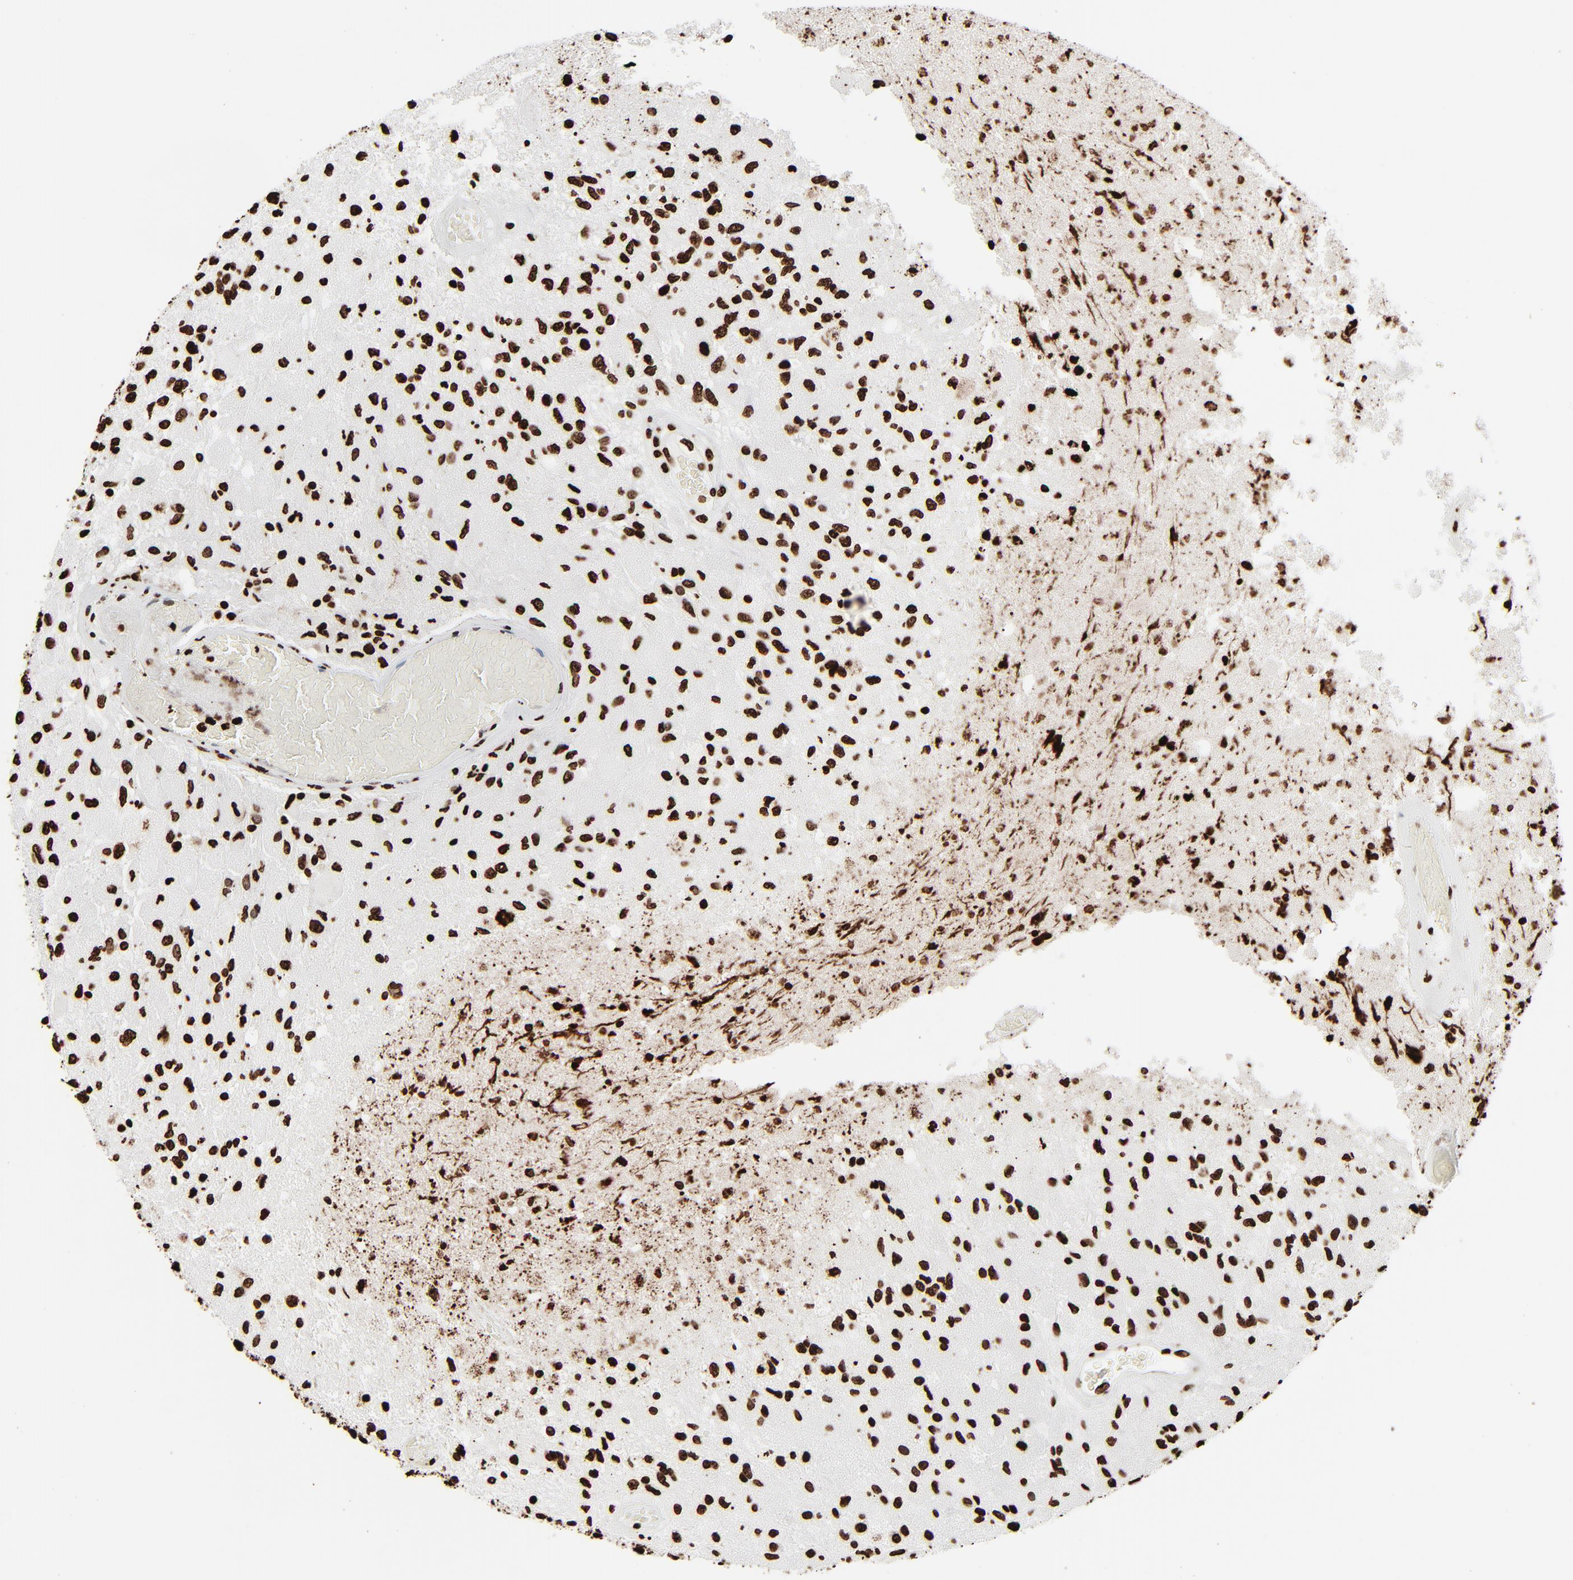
{"staining": {"intensity": "strong", "quantity": ">75%", "location": "nuclear"}, "tissue": "glioma", "cell_type": "Tumor cells", "image_type": "cancer", "snomed": [{"axis": "morphology", "description": "Normal tissue, NOS"}, {"axis": "morphology", "description": "Glioma, malignant, High grade"}, {"axis": "topography", "description": "Cerebral cortex"}], "caption": "A brown stain labels strong nuclear expression of a protein in high-grade glioma (malignant) tumor cells.", "gene": "H3-4", "patient": {"sex": "male", "age": 77}}